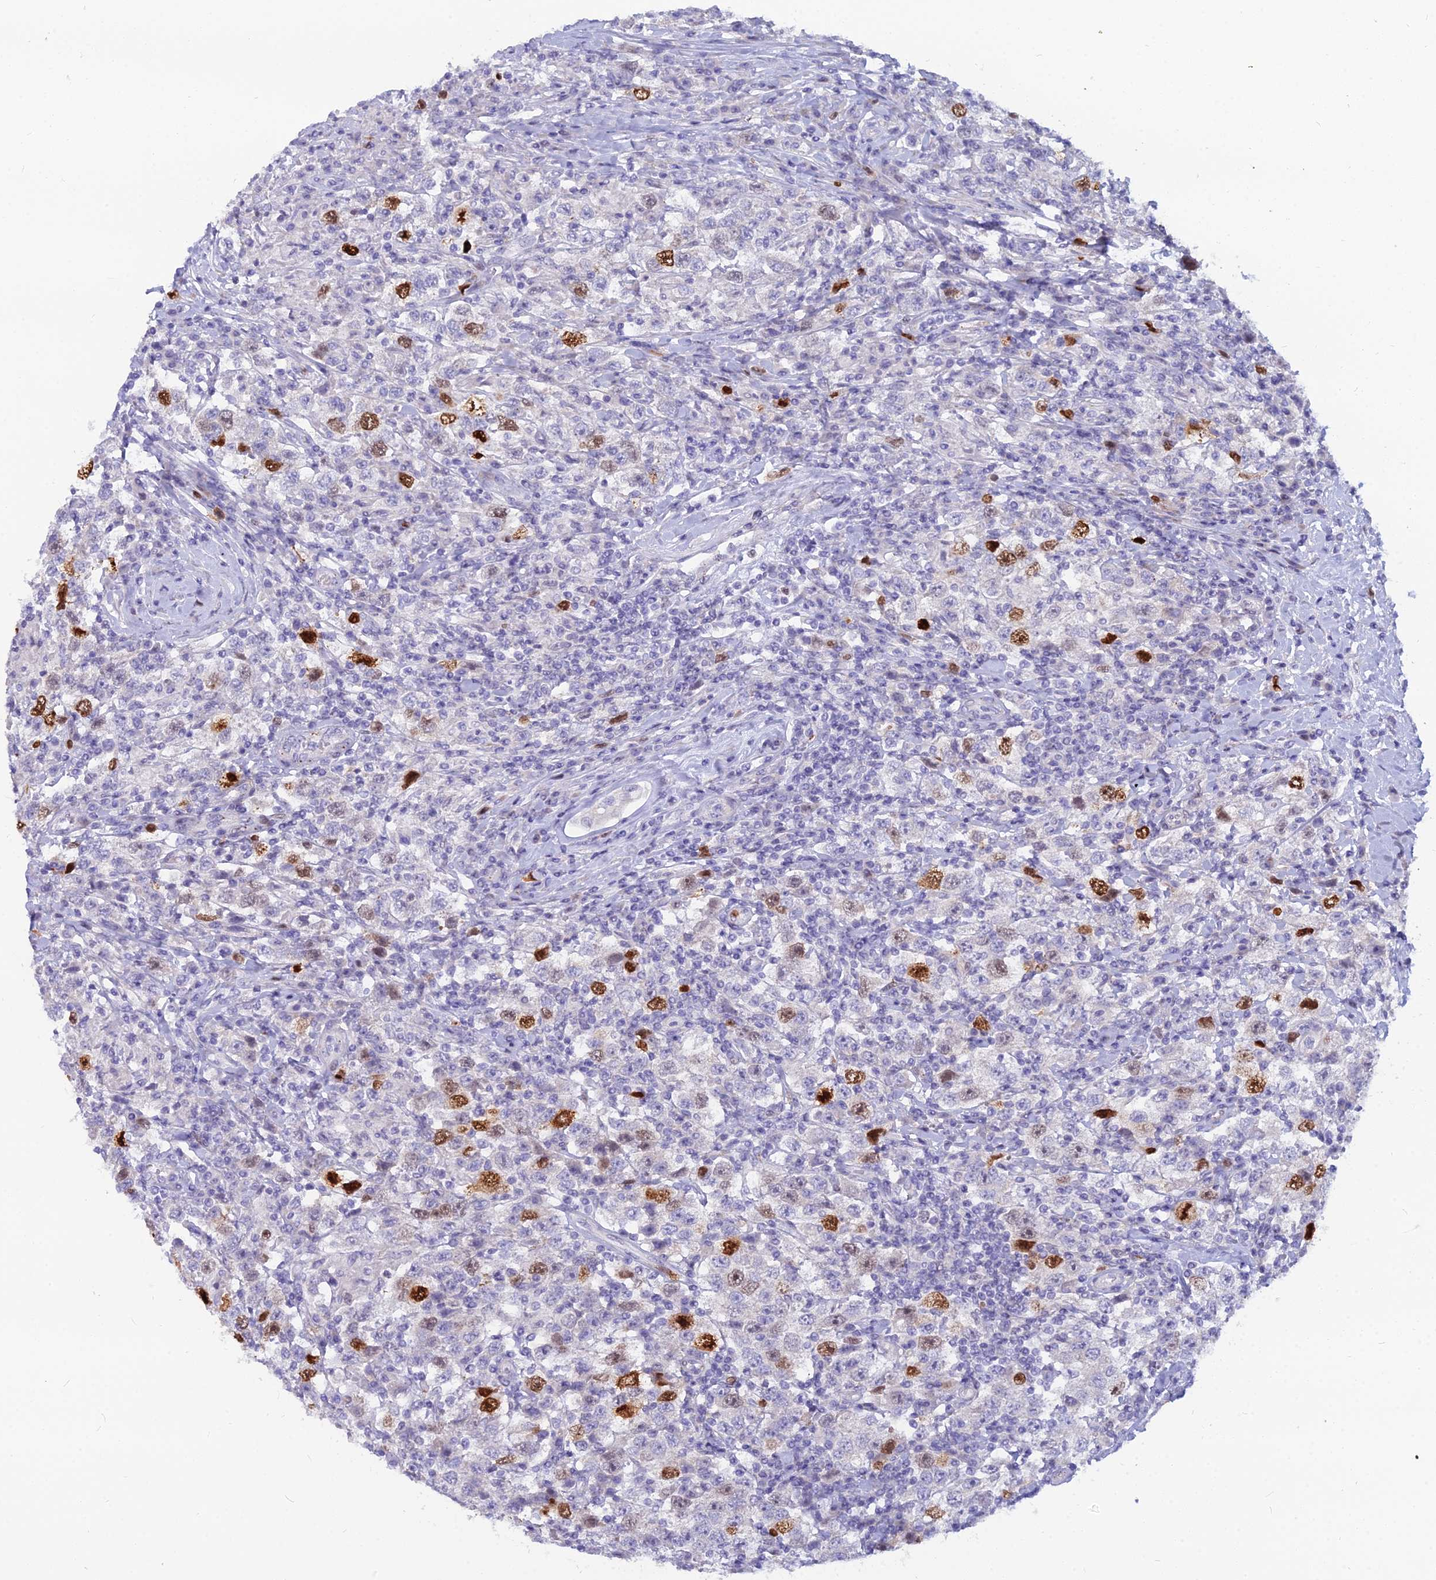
{"staining": {"intensity": "strong", "quantity": "<25%", "location": "nuclear"}, "tissue": "testis cancer", "cell_type": "Tumor cells", "image_type": "cancer", "snomed": [{"axis": "morphology", "description": "Seminoma, NOS"}, {"axis": "topography", "description": "Testis"}], "caption": "Immunohistochemical staining of seminoma (testis) demonstrates strong nuclear protein expression in about <25% of tumor cells.", "gene": "NUSAP1", "patient": {"sex": "male", "age": 41}}